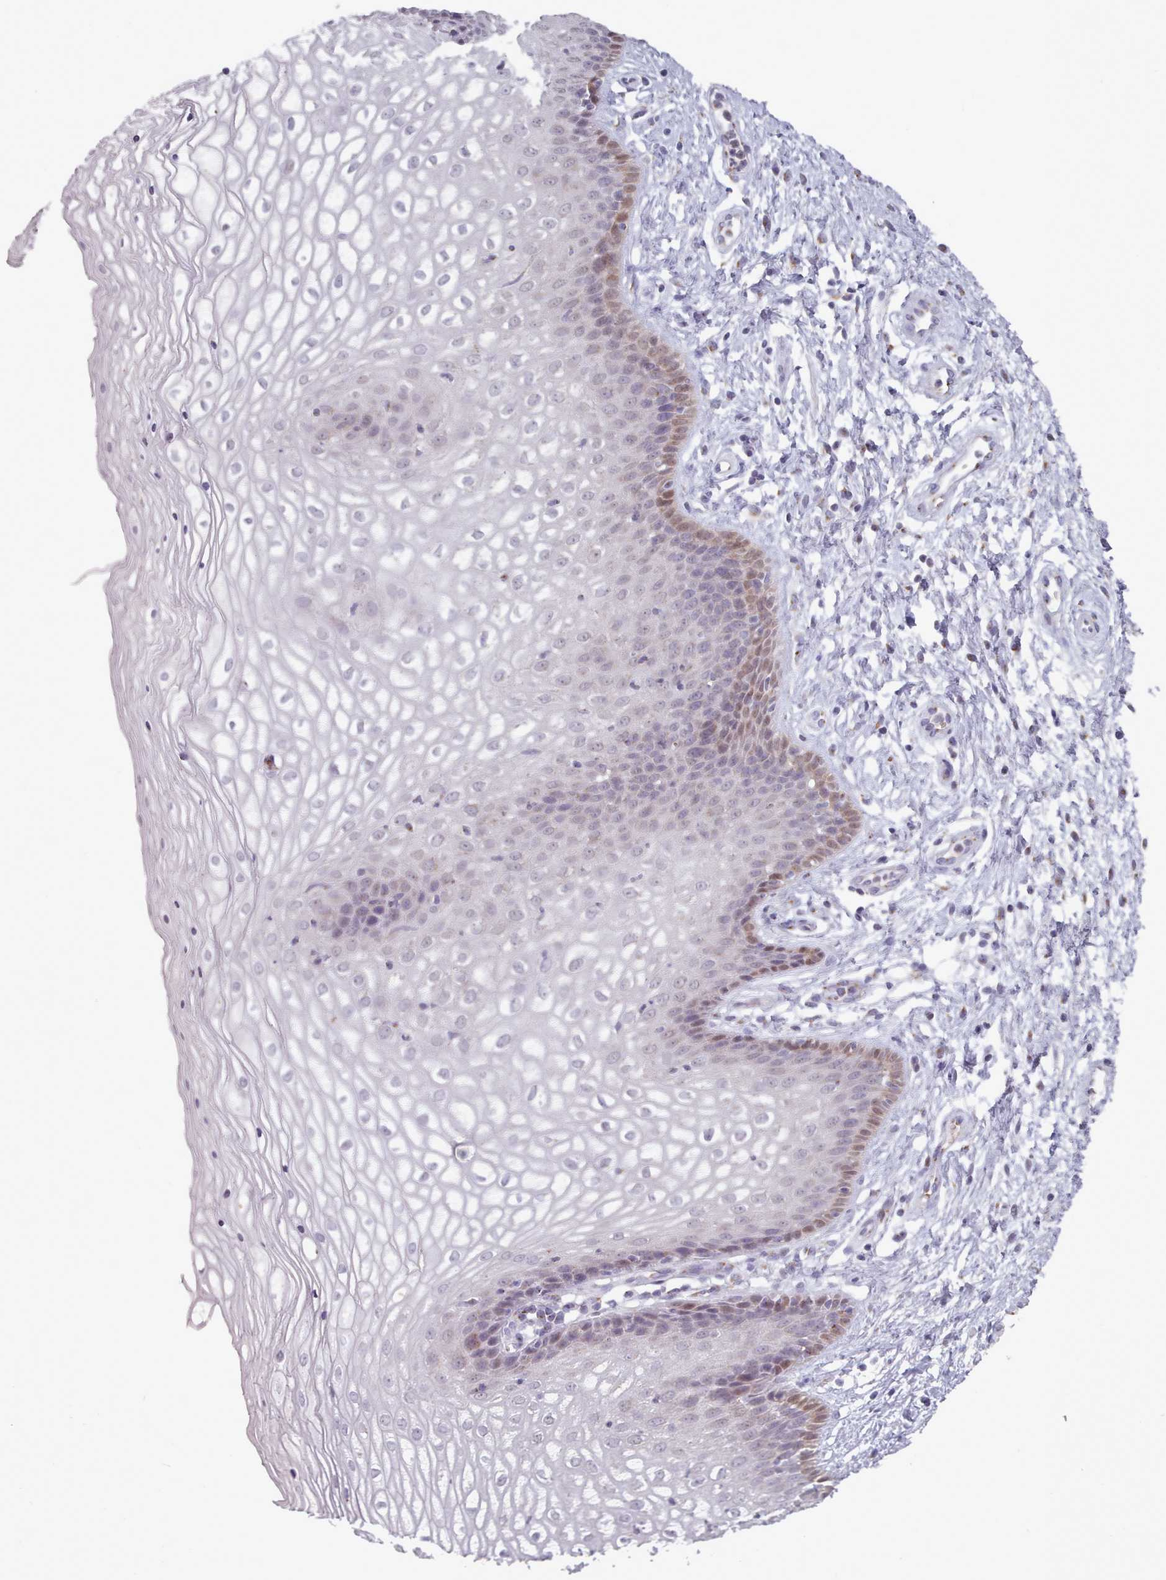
{"staining": {"intensity": "moderate", "quantity": "<25%", "location": "cytoplasmic/membranous"}, "tissue": "vagina", "cell_type": "Squamous epithelial cells", "image_type": "normal", "snomed": [{"axis": "morphology", "description": "Normal tissue, NOS"}, {"axis": "topography", "description": "Vagina"}], "caption": "Immunohistochemistry (IHC) image of normal vagina: human vagina stained using immunohistochemistry (IHC) demonstrates low levels of moderate protein expression localized specifically in the cytoplasmic/membranous of squamous epithelial cells, appearing as a cytoplasmic/membranous brown color.", "gene": "MAN1B1", "patient": {"sex": "female", "age": 34}}